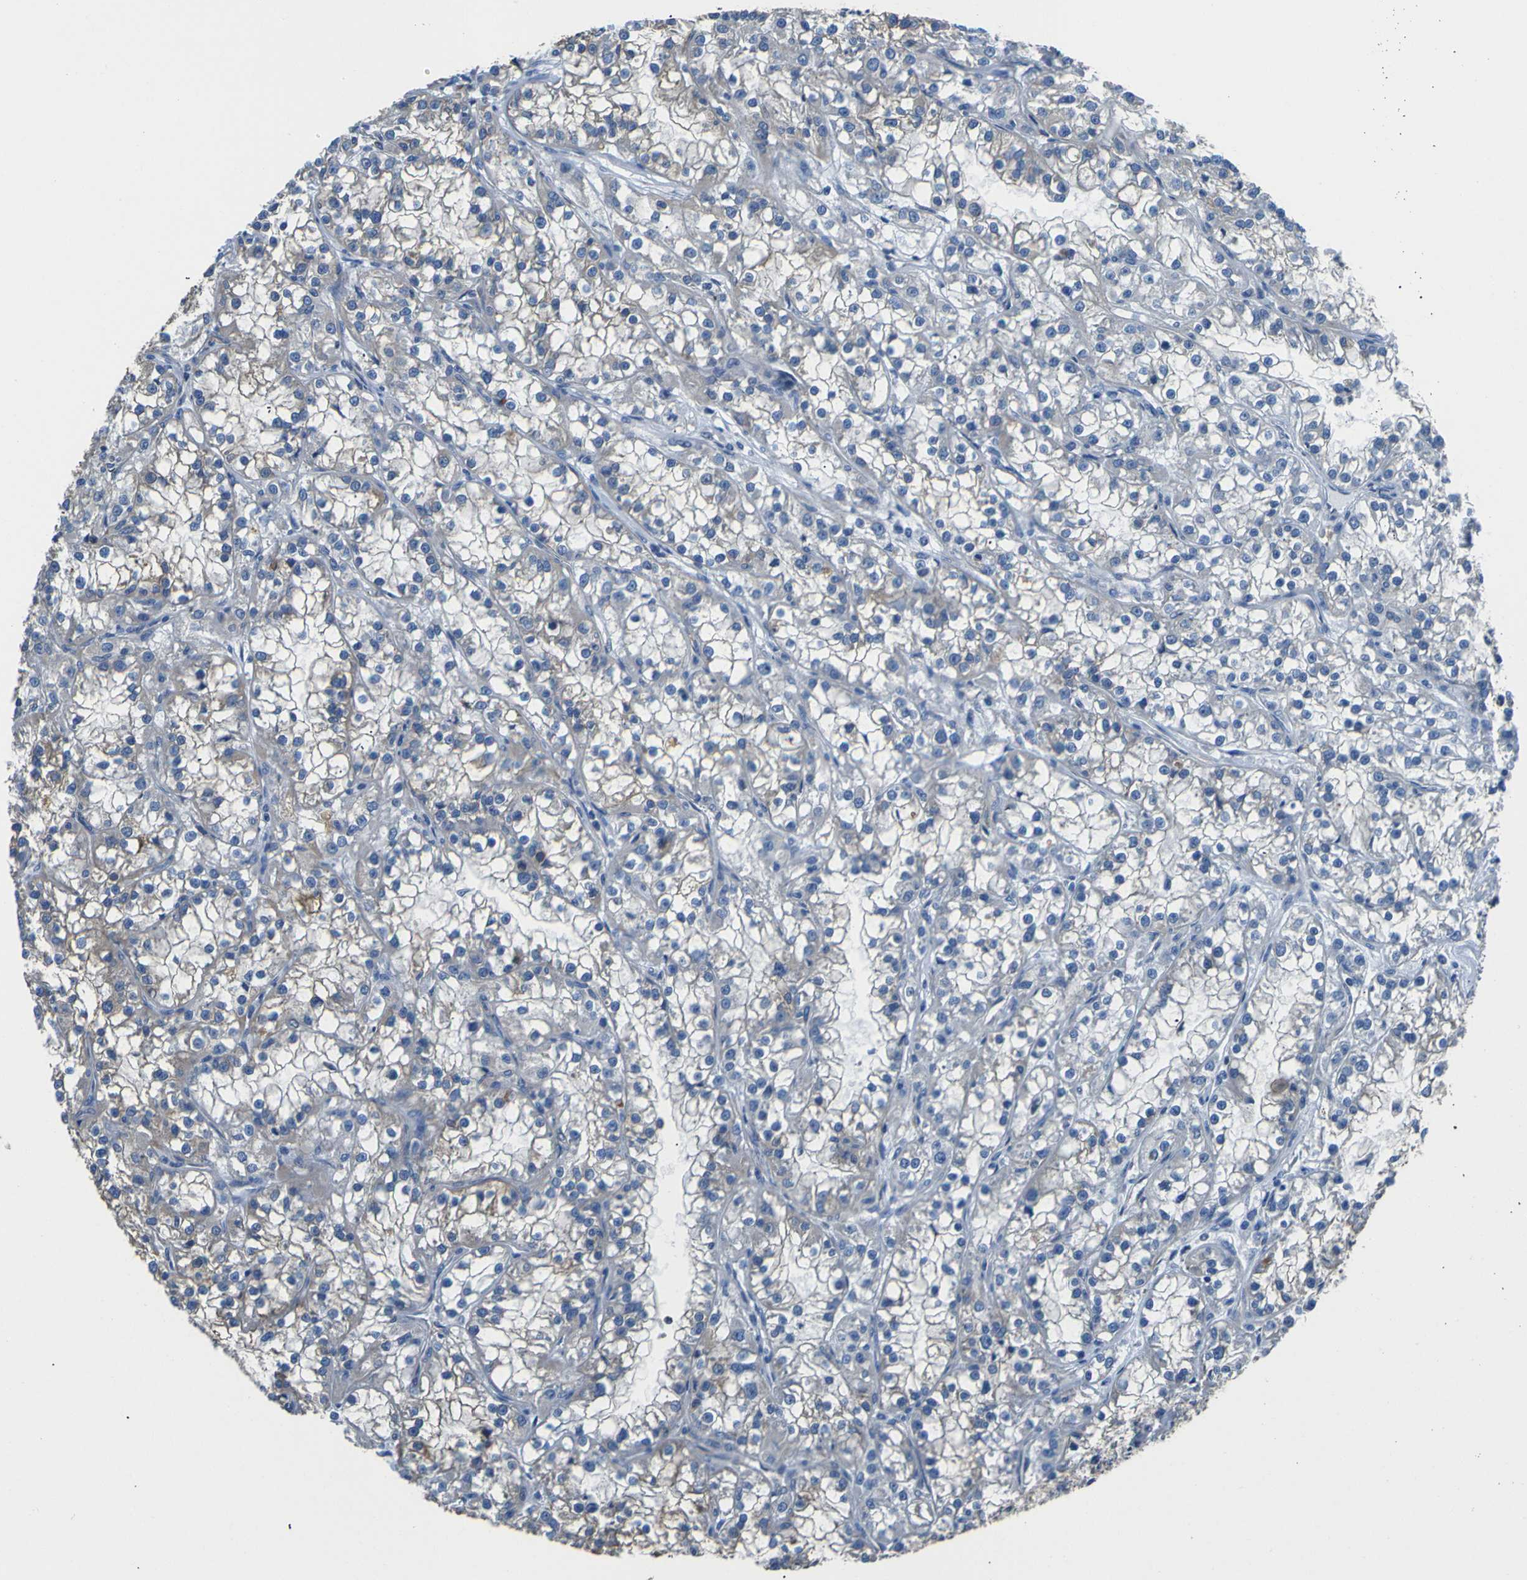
{"staining": {"intensity": "negative", "quantity": "none", "location": "none"}, "tissue": "renal cancer", "cell_type": "Tumor cells", "image_type": "cancer", "snomed": [{"axis": "morphology", "description": "Adenocarcinoma, NOS"}, {"axis": "topography", "description": "Kidney"}], "caption": "The photomicrograph shows no staining of tumor cells in renal cancer (adenocarcinoma).", "gene": "TUBB", "patient": {"sex": "female", "age": 52}}